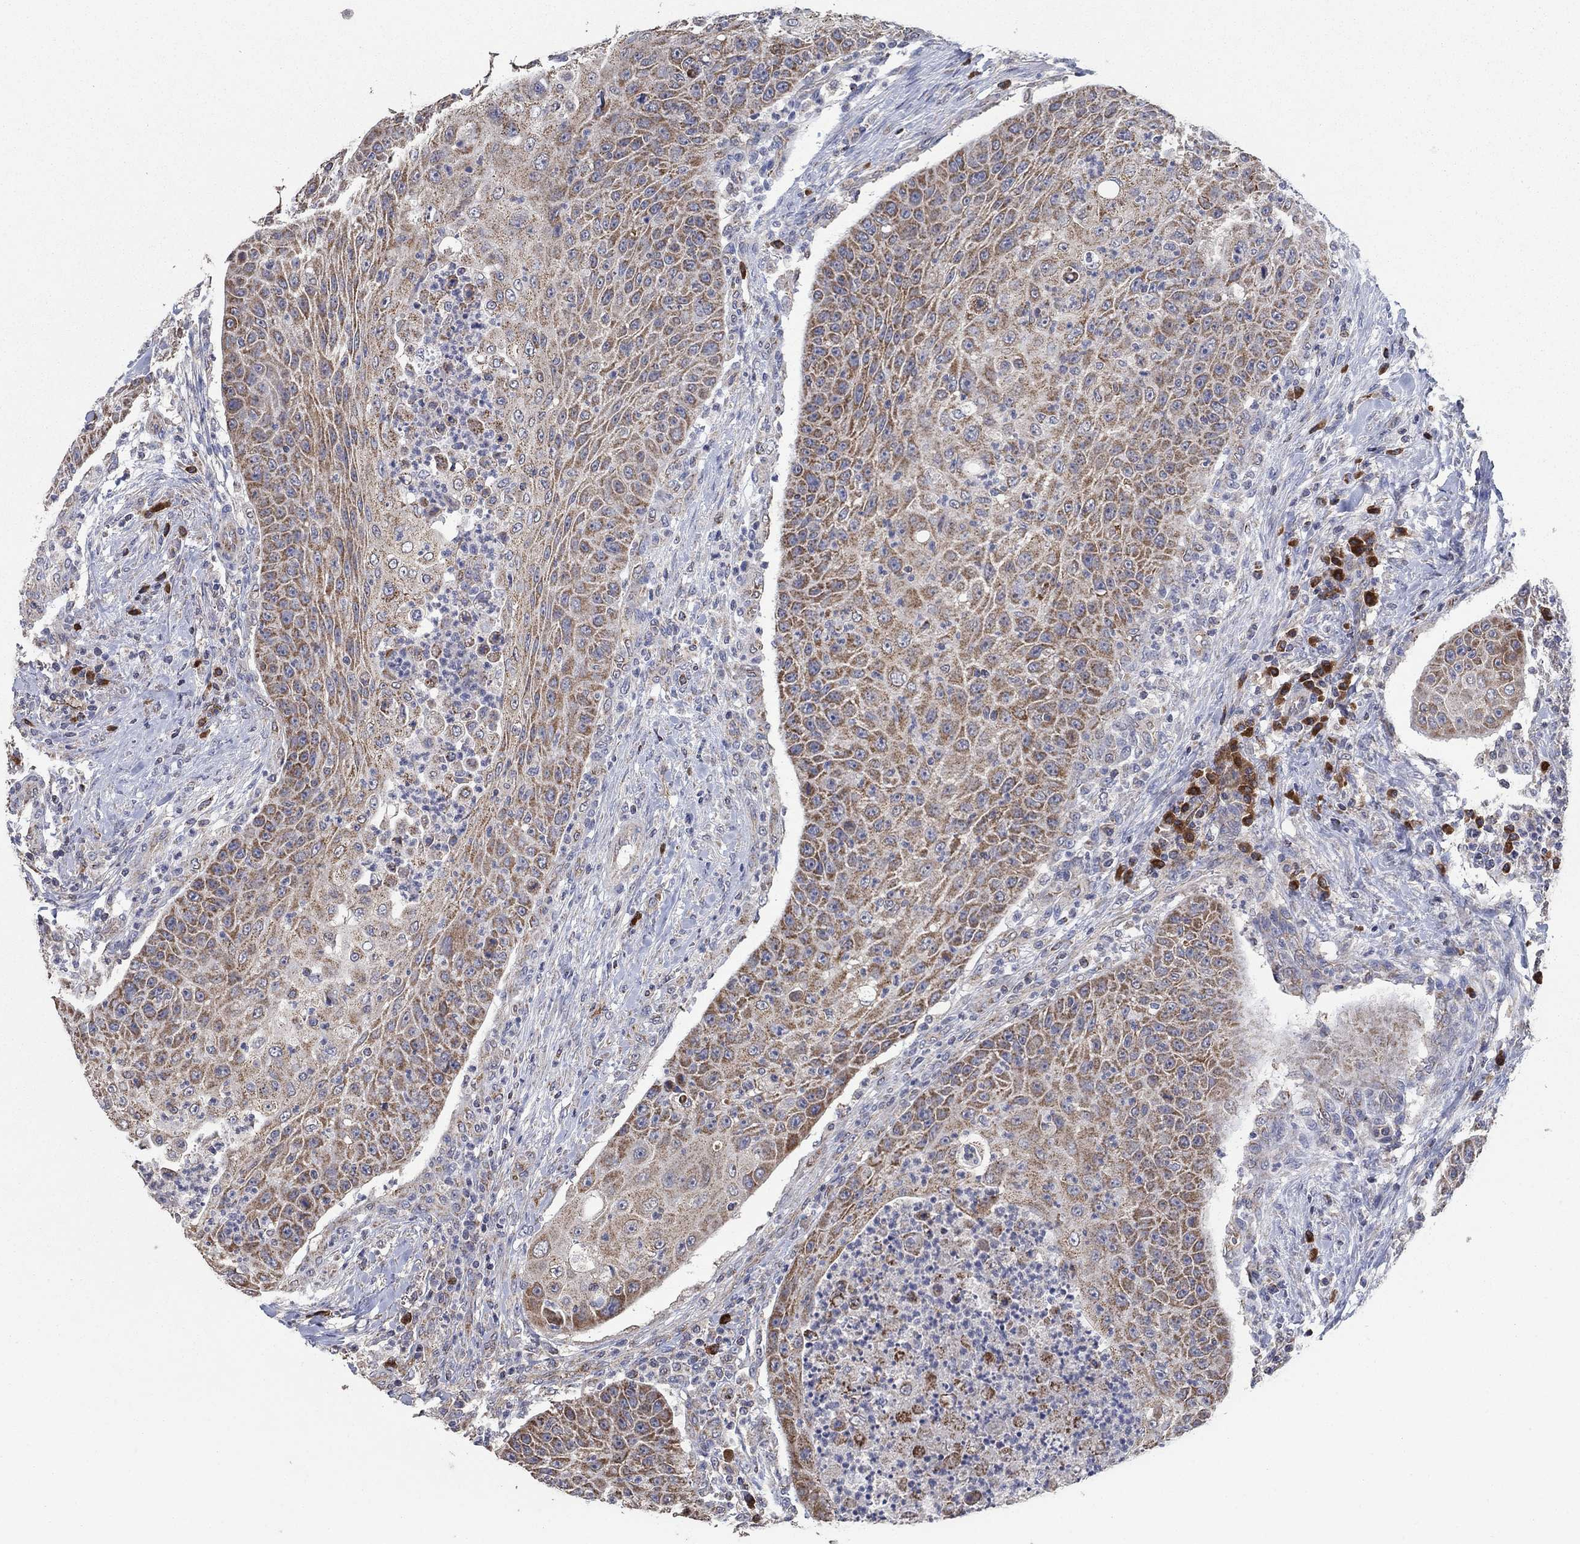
{"staining": {"intensity": "moderate", "quantity": ">75%", "location": "cytoplasmic/membranous"}, "tissue": "head and neck cancer", "cell_type": "Tumor cells", "image_type": "cancer", "snomed": [{"axis": "morphology", "description": "Squamous cell carcinoma, NOS"}, {"axis": "topography", "description": "Head-Neck"}], "caption": "The immunohistochemical stain labels moderate cytoplasmic/membranous staining in tumor cells of head and neck cancer tissue. The protein is shown in brown color, while the nuclei are stained blue.", "gene": "HID1", "patient": {"sex": "male", "age": 69}}